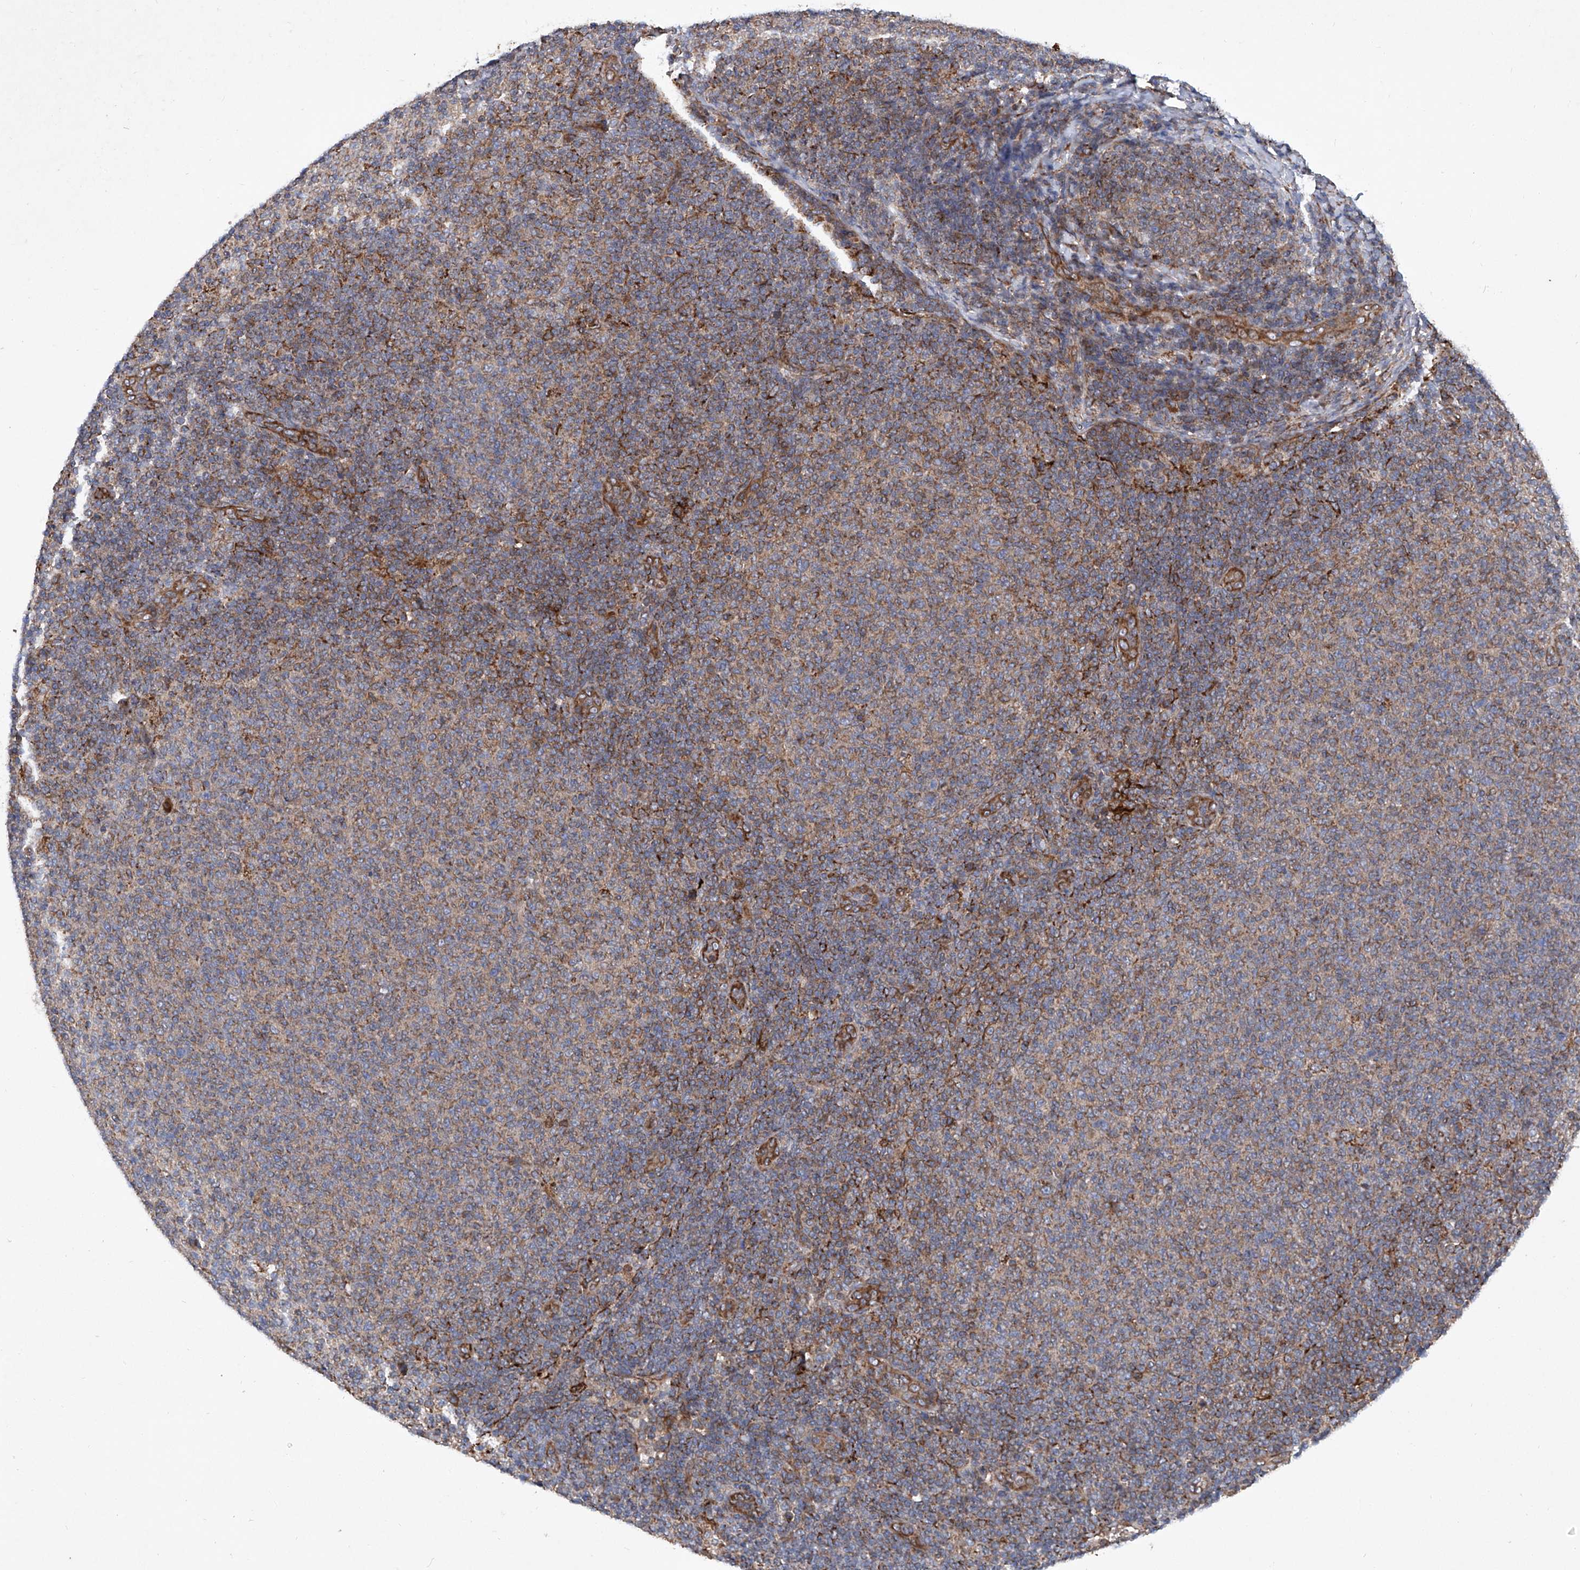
{"staining": {"intensity": "weak", "quantity": "<25%", "location": "cytoplasmic/membranous"}, "tissue": "lymphoma", "cell_type": "Tumor cells", "image_type": "cancer", "snomed": [{"axis": "morphology", "description": "Malignant lymphoma, non-Hodgkin's type, Low grade"}, {"axis": "topography", "description": "Lymph node"}], "caption": "There is no significant staining in tumor cells of lymphoma.", "gene": "ASCC3", "patient": {"sex": "male", "age": 66}}